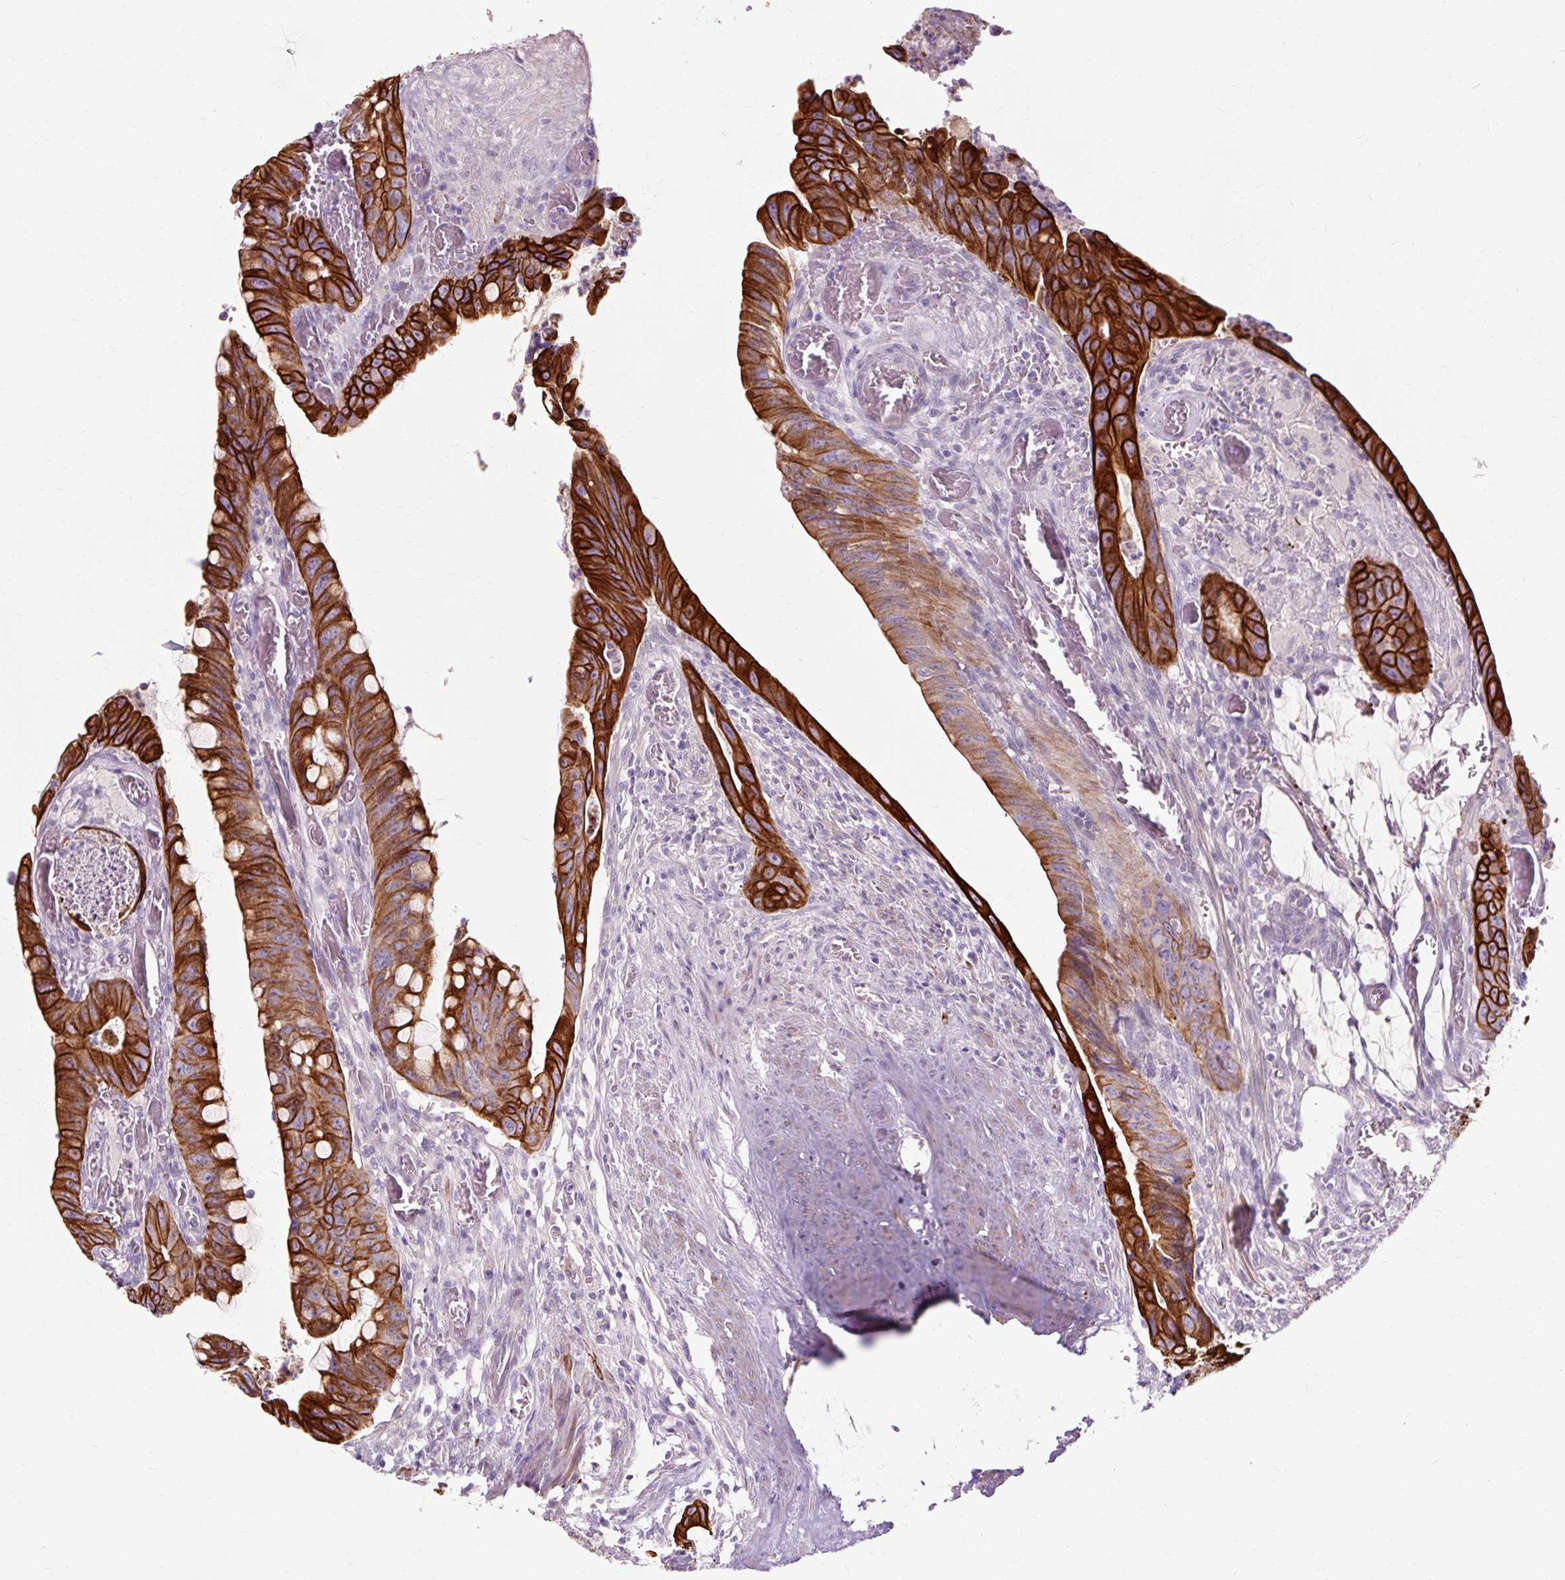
{"staining": {"intensity": "strong", "quantity": ">75%", "location": "cytoplasmic/membranous"}, "tissue": "colorectal cancer", "cell_type": "Tumor cells", "image_type": "cancer", "snomed": [{"axis": "morphology", "description": "Adenocarcinoma, NOS"}, {"axis": "topography", "description": "Rectum"}], "caption": "Brown immunohistochemical staining in colorectal adenocarcinoma displays strong cytoplasmic/membranous positivity in about >75% of tumor cells. Nuclei are stained in blue.", "gene": "DCTN4", "patient": {"sex": "male", "age": 78}}